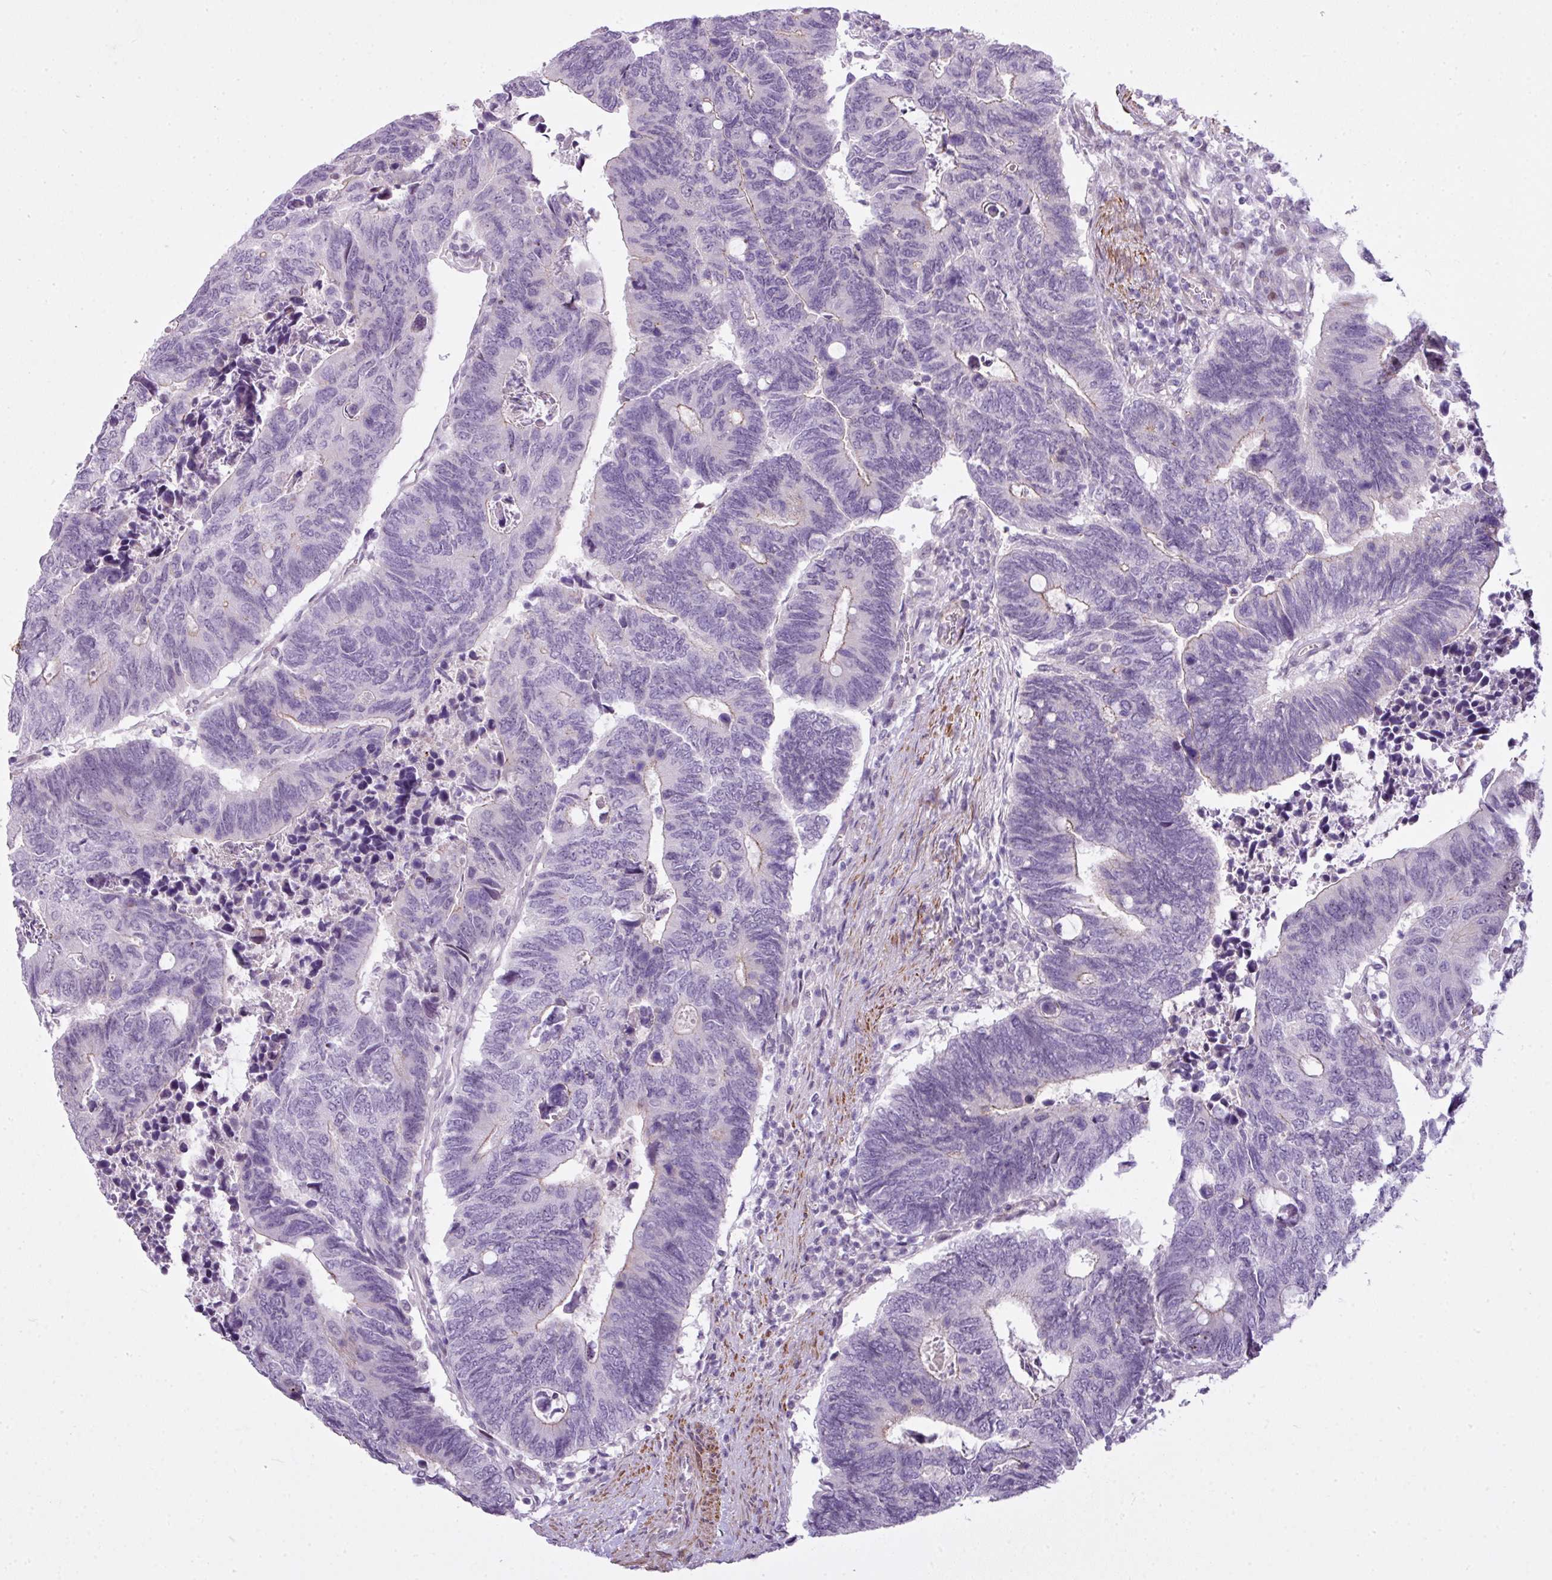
{"staining": {"intensity": "negative", "quantity": "none", "location": "none"}, "tissue": "colorectal cancer", "cell_type": "Tumor cells", "image_type": "cancer", "snomed": [{"axis": "morphology", "description": "Adenocarcinoma, NOS"}, {"axis": "topography", "description": "Colon"}], "caption": "This image is of adenocarcinoma (colorectal) stained with immunohistochemistry to label a protein in brown with the nuclei are counter-stained blue. There is no expression in tumor cells.", "gene": "ZNF688", "patient": {"sex": "male", "age": 87}}